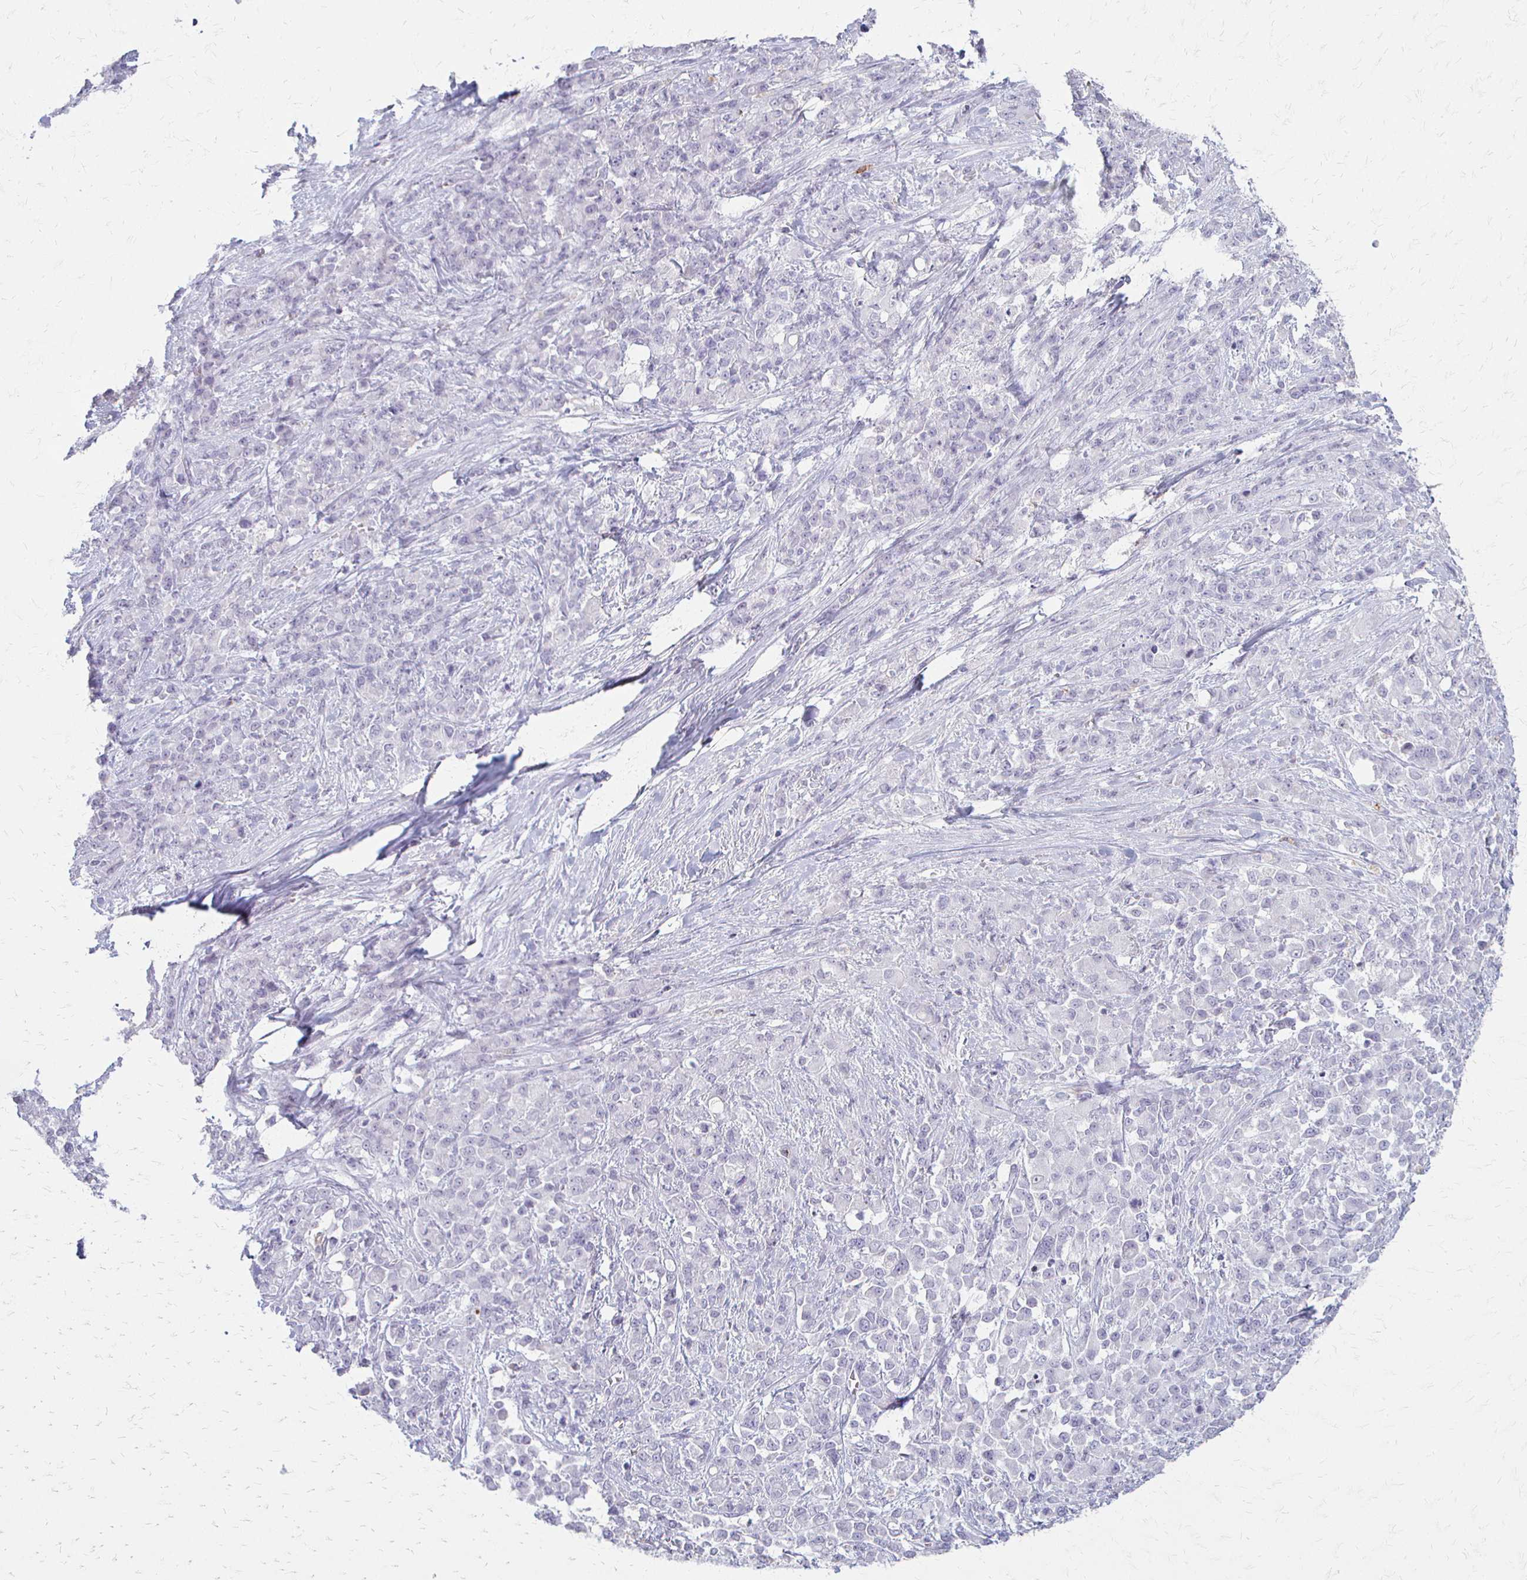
{"staining": {"intensity": "negative", "quantity": "none", "location": "none"}, "tissue": "stomach cancer", "cell_type": "Tumor cells", "image_type": "cancer", "snomed": [{"axis": "morphology", "description": "Adenocarcinoma, NOS"}, {"axis": "topography", "description": "Stomach"}], "caption": "Immunohistochemistry (IHC) photomicrograph of stomach adenocarcinoma stained for a protein (brown), which exhibits no expression in tumor cells. Brightfield microscopy of immunohistochemistry stained with DAB (3,3'-diaminobenzidine) (brown) and hematoxylin (blue), captured at high magnification.", "gene": "ACP5", "patient": {"sex": "female", "age": 76}}